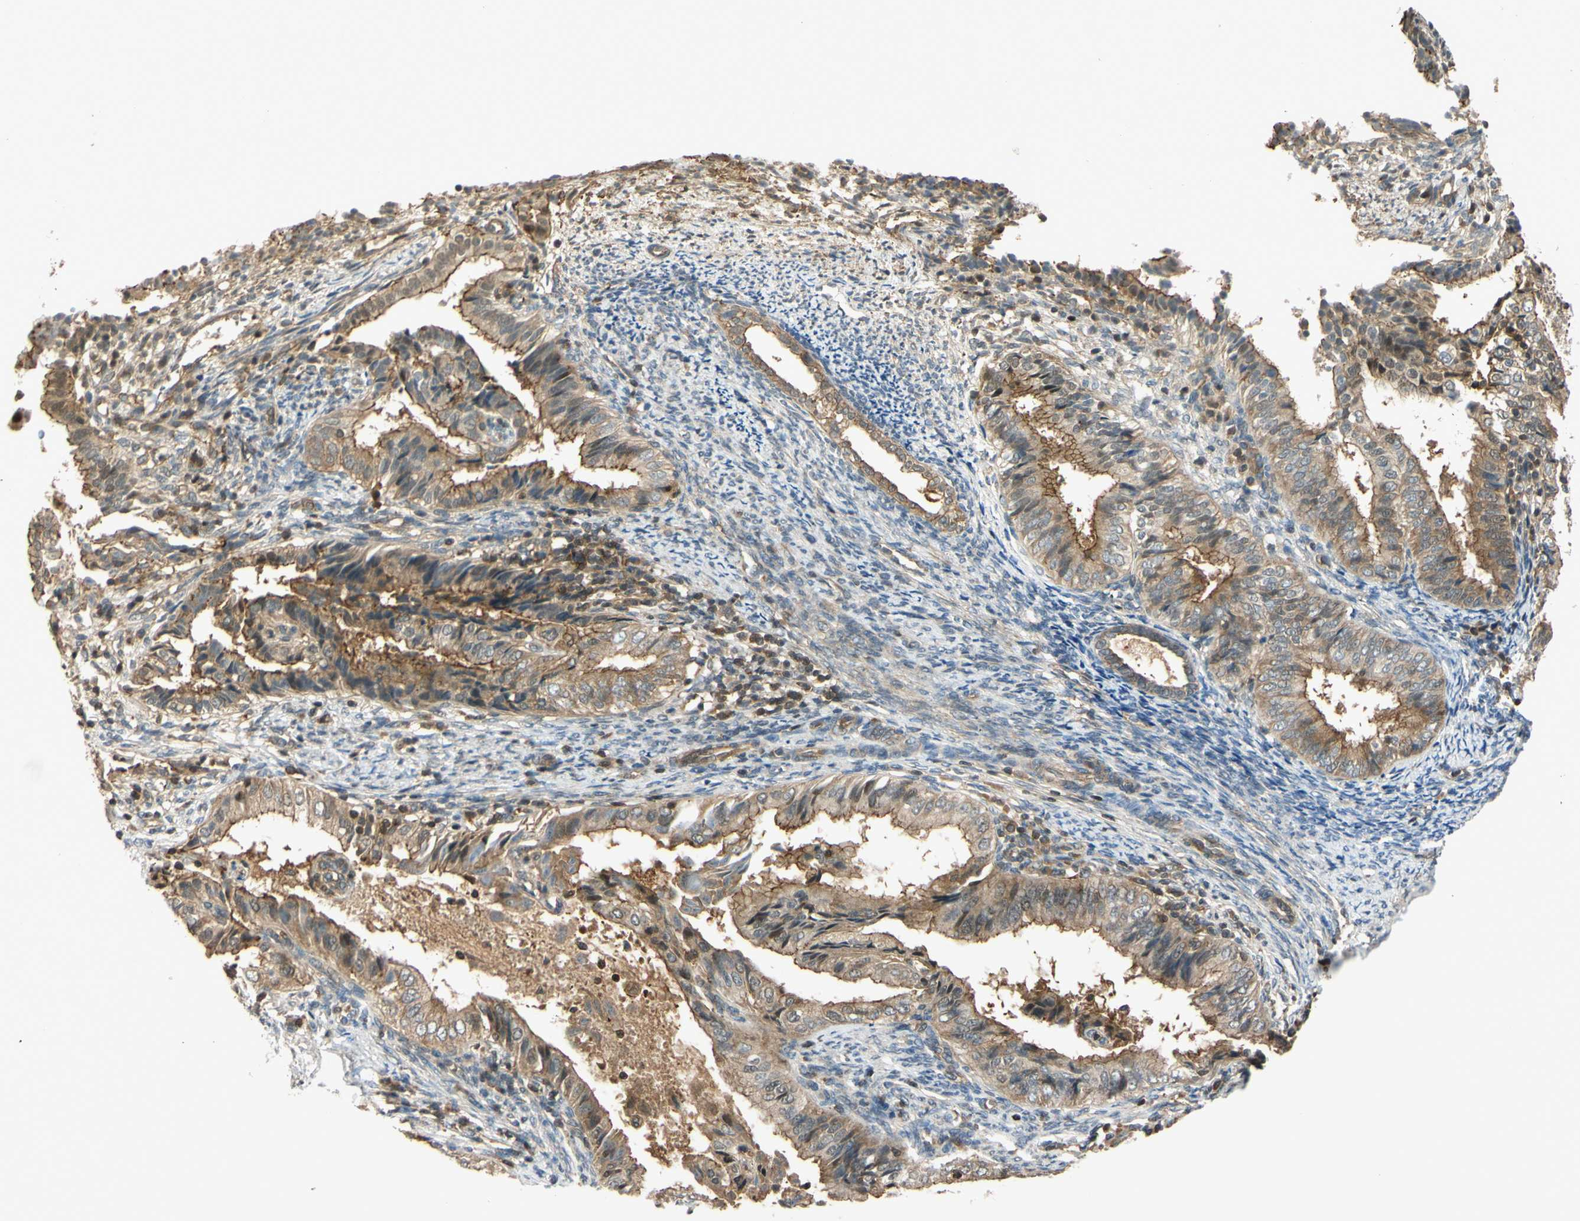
{"staining": {"intensity": "weak", "quantity": ">75%", "location": "cytoplasmic/membranous"}, "tissue": "endometrial cancer", "cell_type": "Tumor cells", "image_type": "cancer", "snomed": [{"axis": "morphology", "description": "Adenocarcinoma, NOS"}, {"axis": "topography", "description": "Endometrium"}], "caption": "An image of human endometrial adenocarcinoma stained for a protein reveals weak cytoplasmic/membranous brown staining in tumor cells. The protein is stained brown, and the nuclei are stained in blue (DAB IHC with brightfield microscopy, high magnification).", "gene": "EPHA8", "patient": {"sex": "female", "age": 58}}